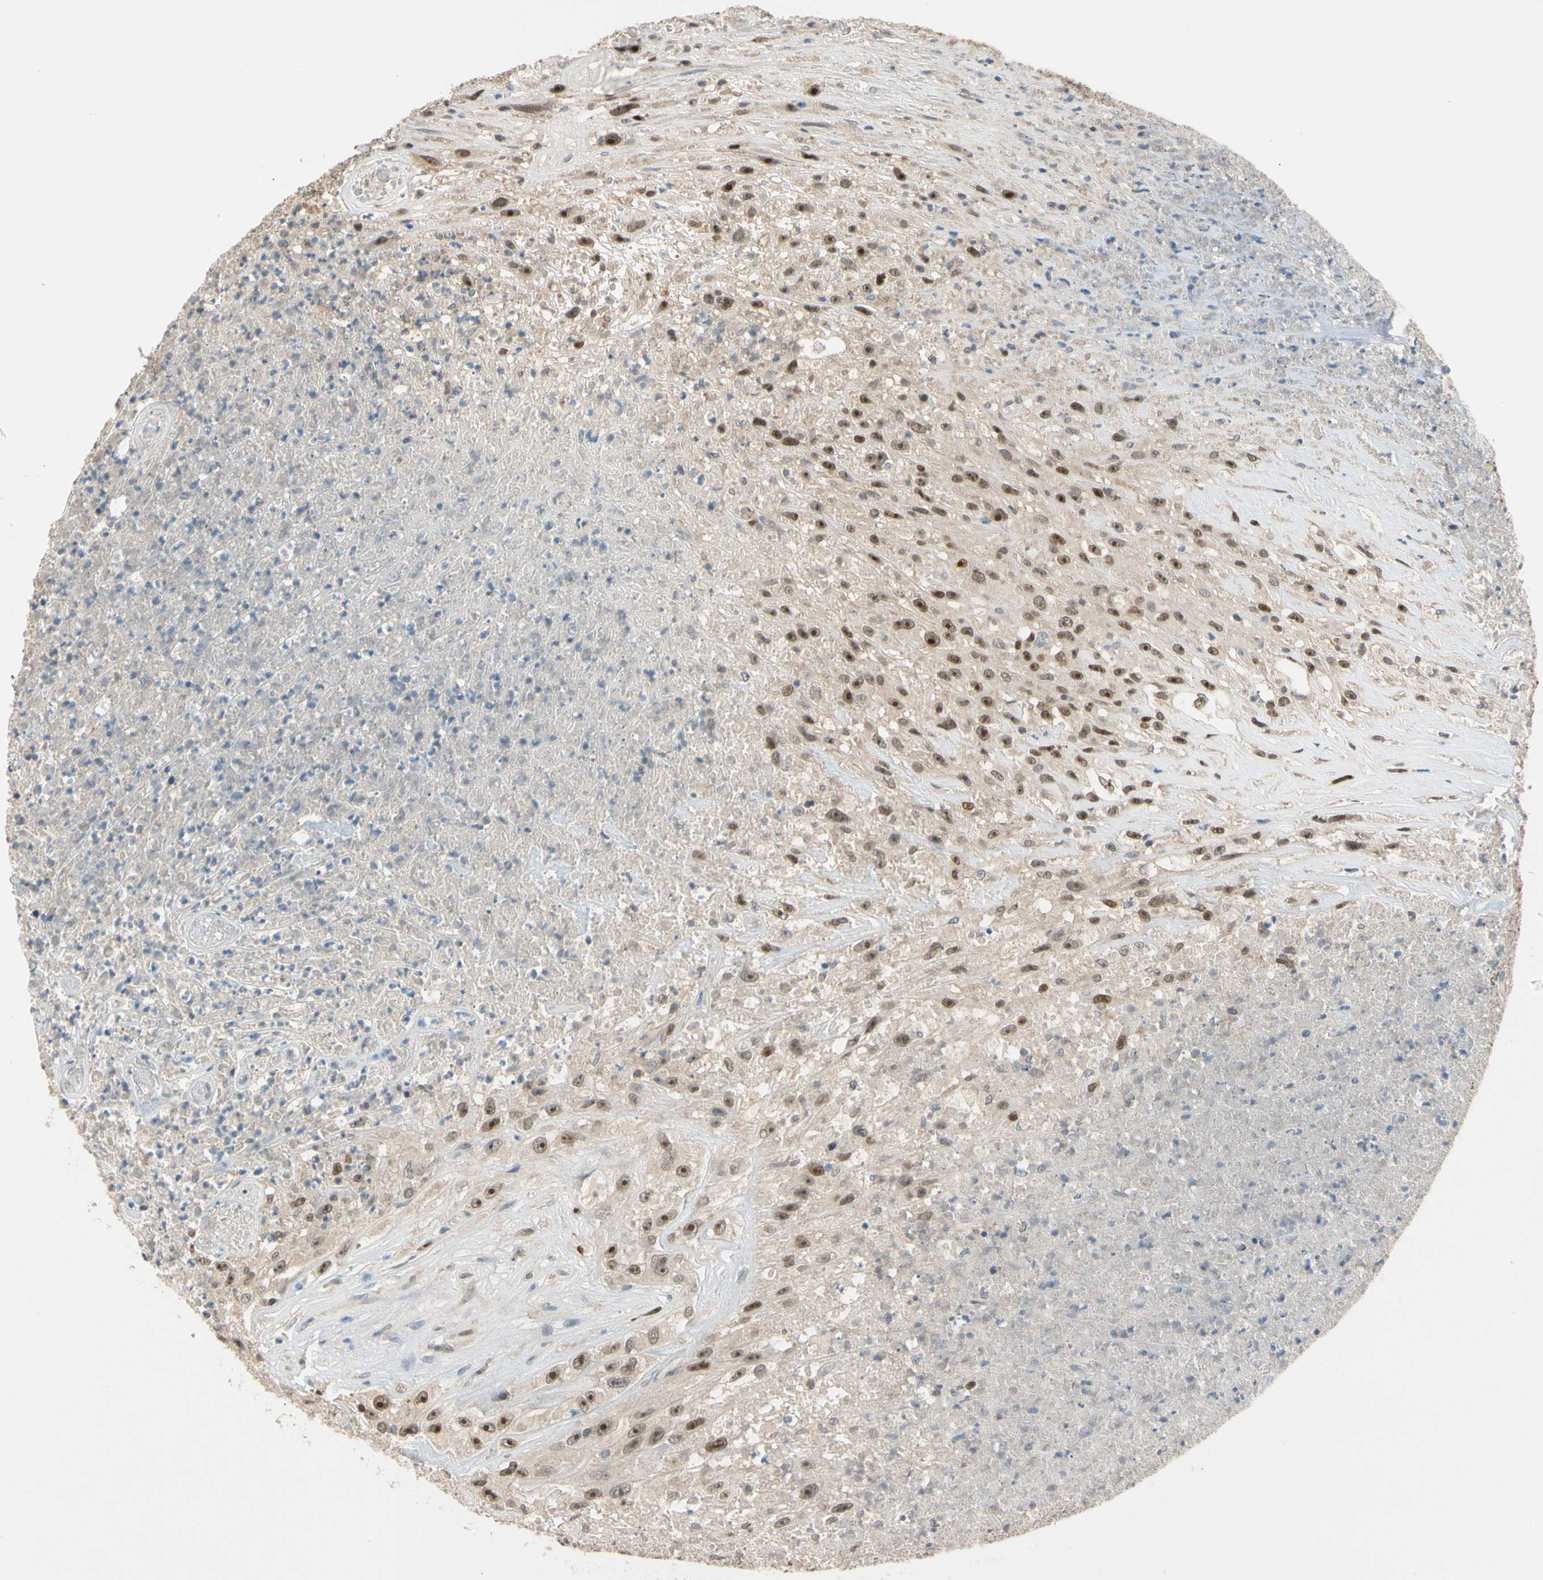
{"staining": {"intensity": "moderate", "quantity": ">75%", "location": "cytoplasmic/membranous,nuclear"}, "tissue": "urothelial cancer", "cell_type": "Tumor cells", "image_type": "cancer", "snomed": [{"axis": "morphology", "description": "Urothelial carcinoma, High grade"}, {"axis": "topography", "description": "Urinary bladder"}], "caption": "The immunohistochemical stain labels moderate cytoplasmic/membranous and nuclear staining in tumor cells of urothelial carcinoma (high-grade) tissue.", "gene": "RIOX2", "patient": {"sex": "male", "age": 66}}